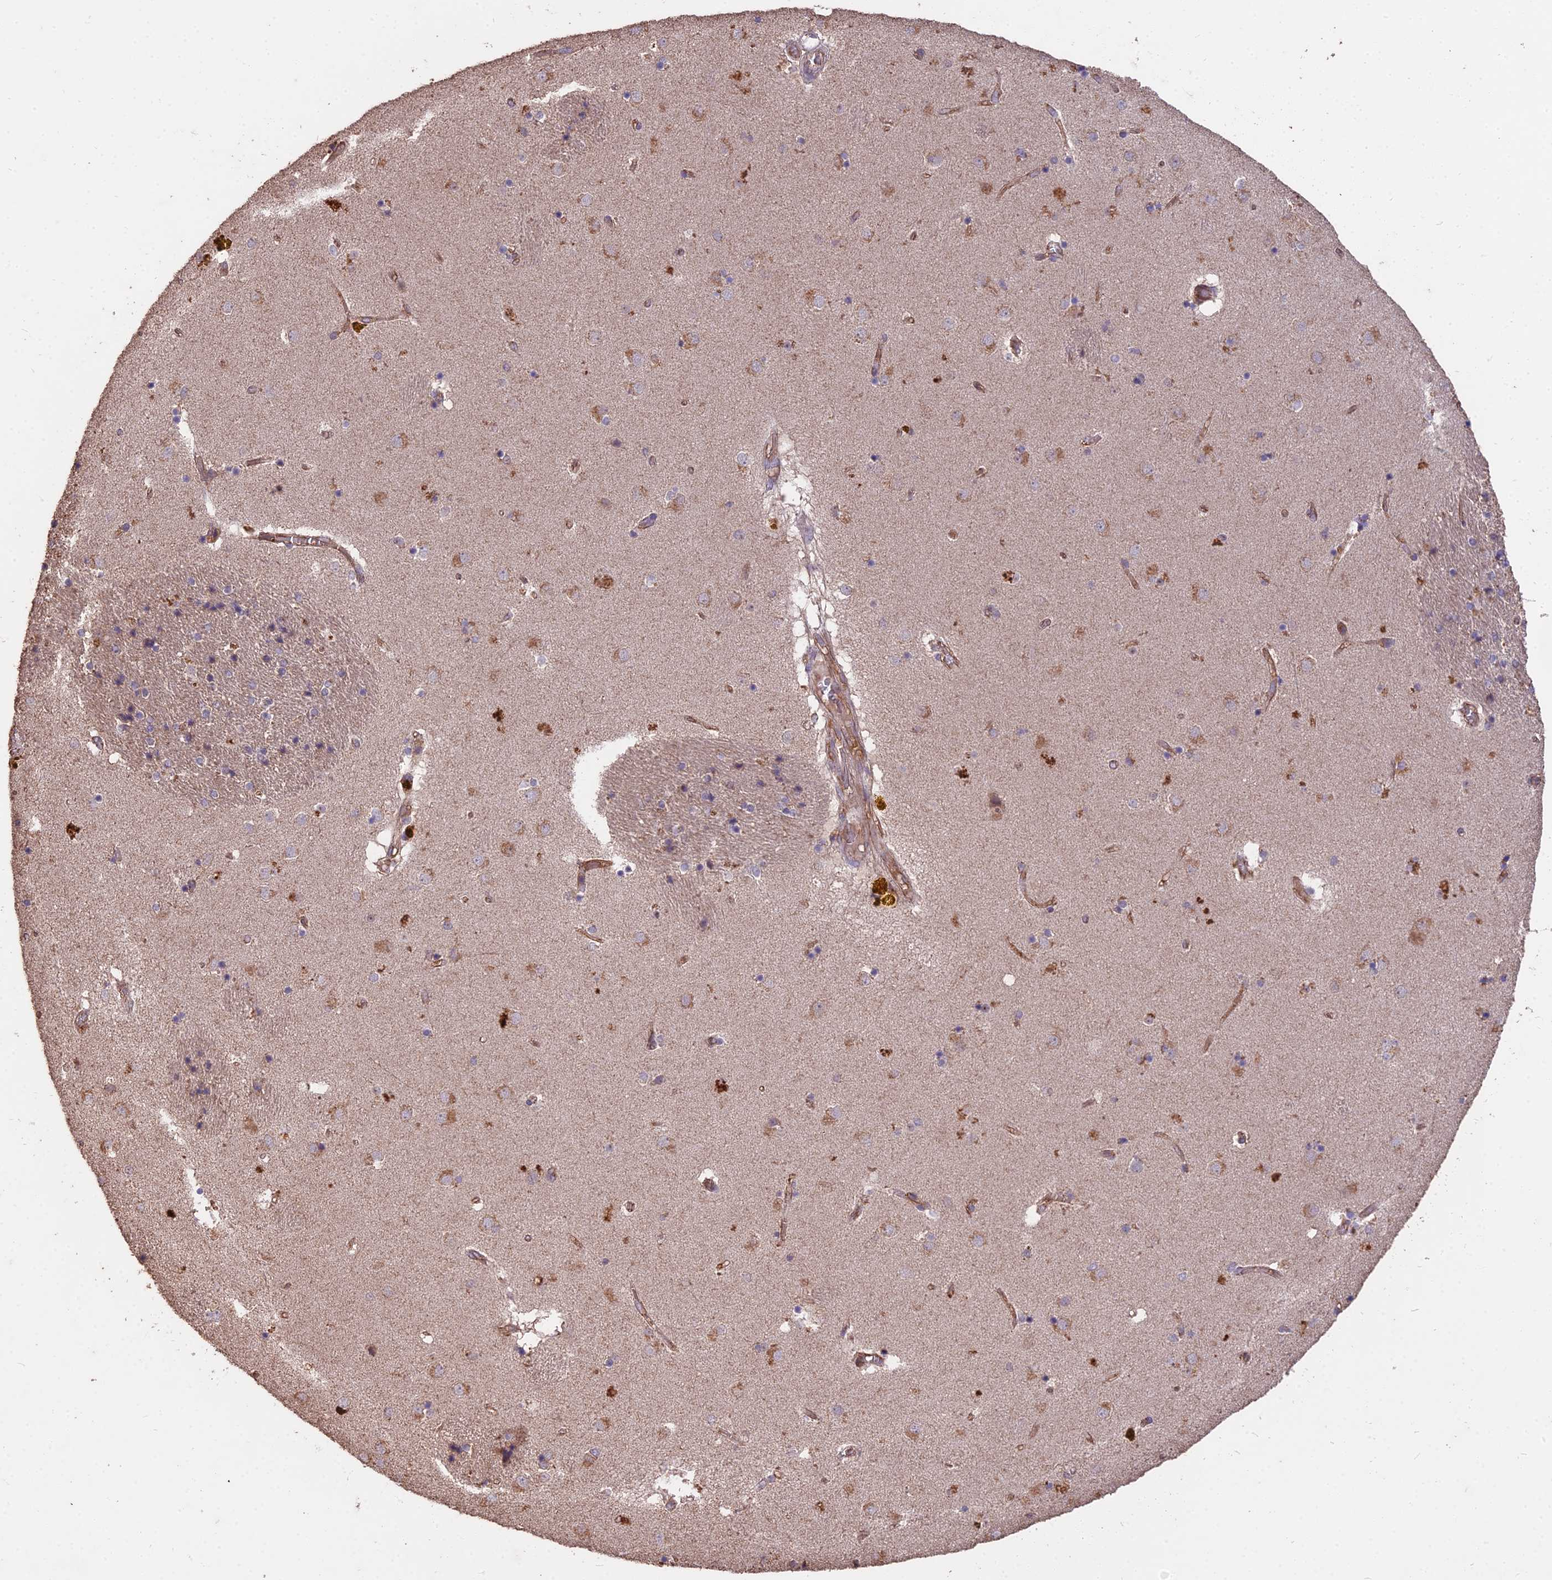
{"staining": {"intensity": "moderate", "quantity": "<25%", "location": "cytoplasmic/membranous"}, "tissue": "caudate", "cell_type": "Glial cells", "image_type": "normal", "snomed": [{"axis": "morphology", "description": "Normal tissue, NOS"}, {"axis": "topography", "description": "Lateral ventricle wall"}], "caption": "Caudate stained with DAB (3,3'-diaminobenzidine) immunohistochemistry demonstrates low levels of moderate cytoplasmic/membranous staining in approximately <25% of glial cells. The protein of interest is shown in brown color, while the nuclei are stained blue.", "gene": "CEMIP2", "patient": {"sex": "male", "age": 70}}